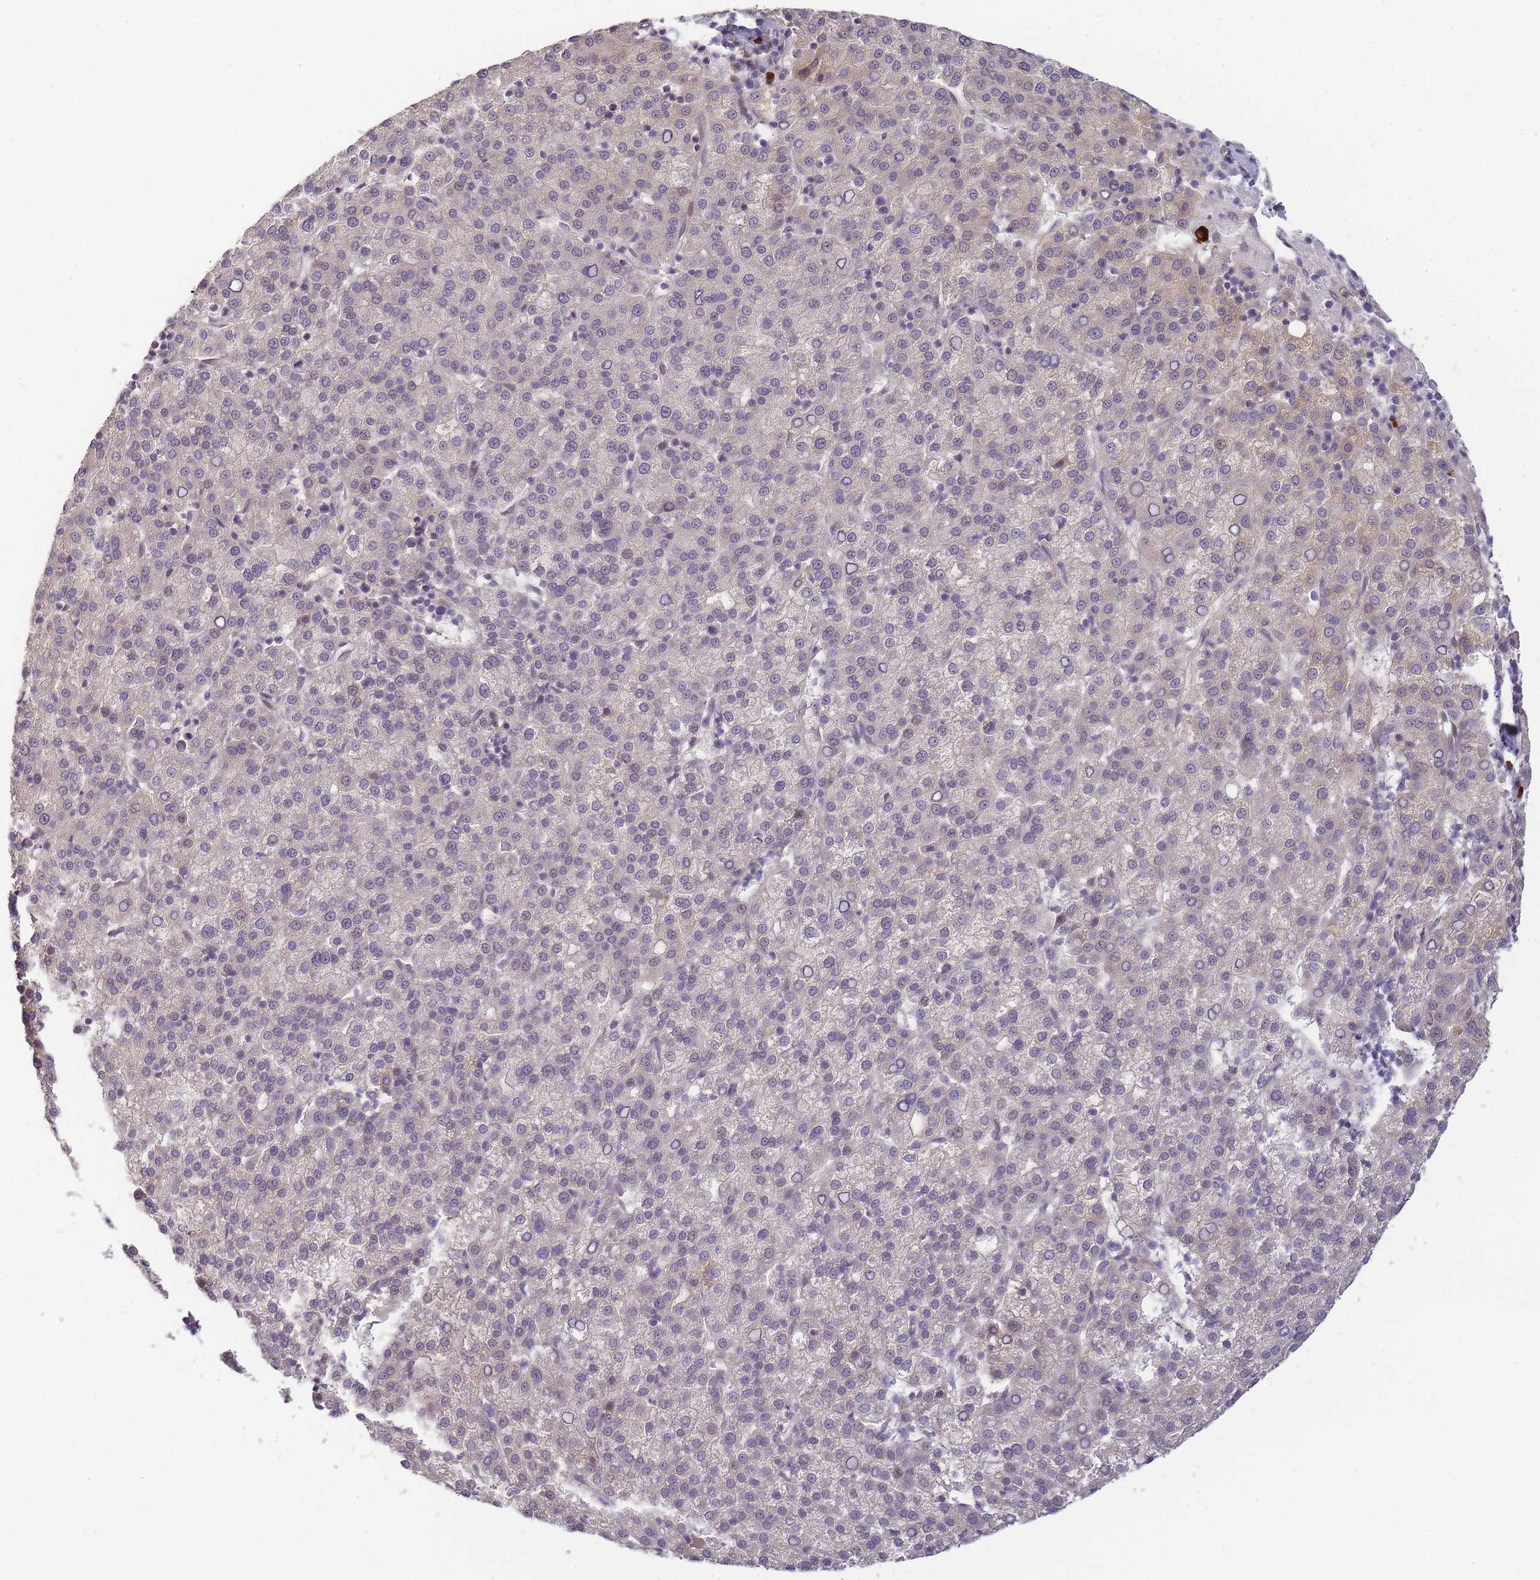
{"staining": {"intensity": "negative", "quantity": "none", "location": "none"}, "tissue": "liver cancer", "cell_type": "Tumor cells", "image_type": "cancer", "snomed": [{"axis": "morphology", "description": "Carcinoma, Hepatocellular, NOS"}, {"axis": "topography", "description": "Liver"}], "caption": "Immunohistochemistry (IHC) image of neoplastic tissue: human hepatocellular carcinoma (liver) stained with DAB (3,3'-diaminobenzidine) displays no significant protein positivity in tumor cells.", "gene": "RRAD", "patient": {"sex": "female", "age": 58}}